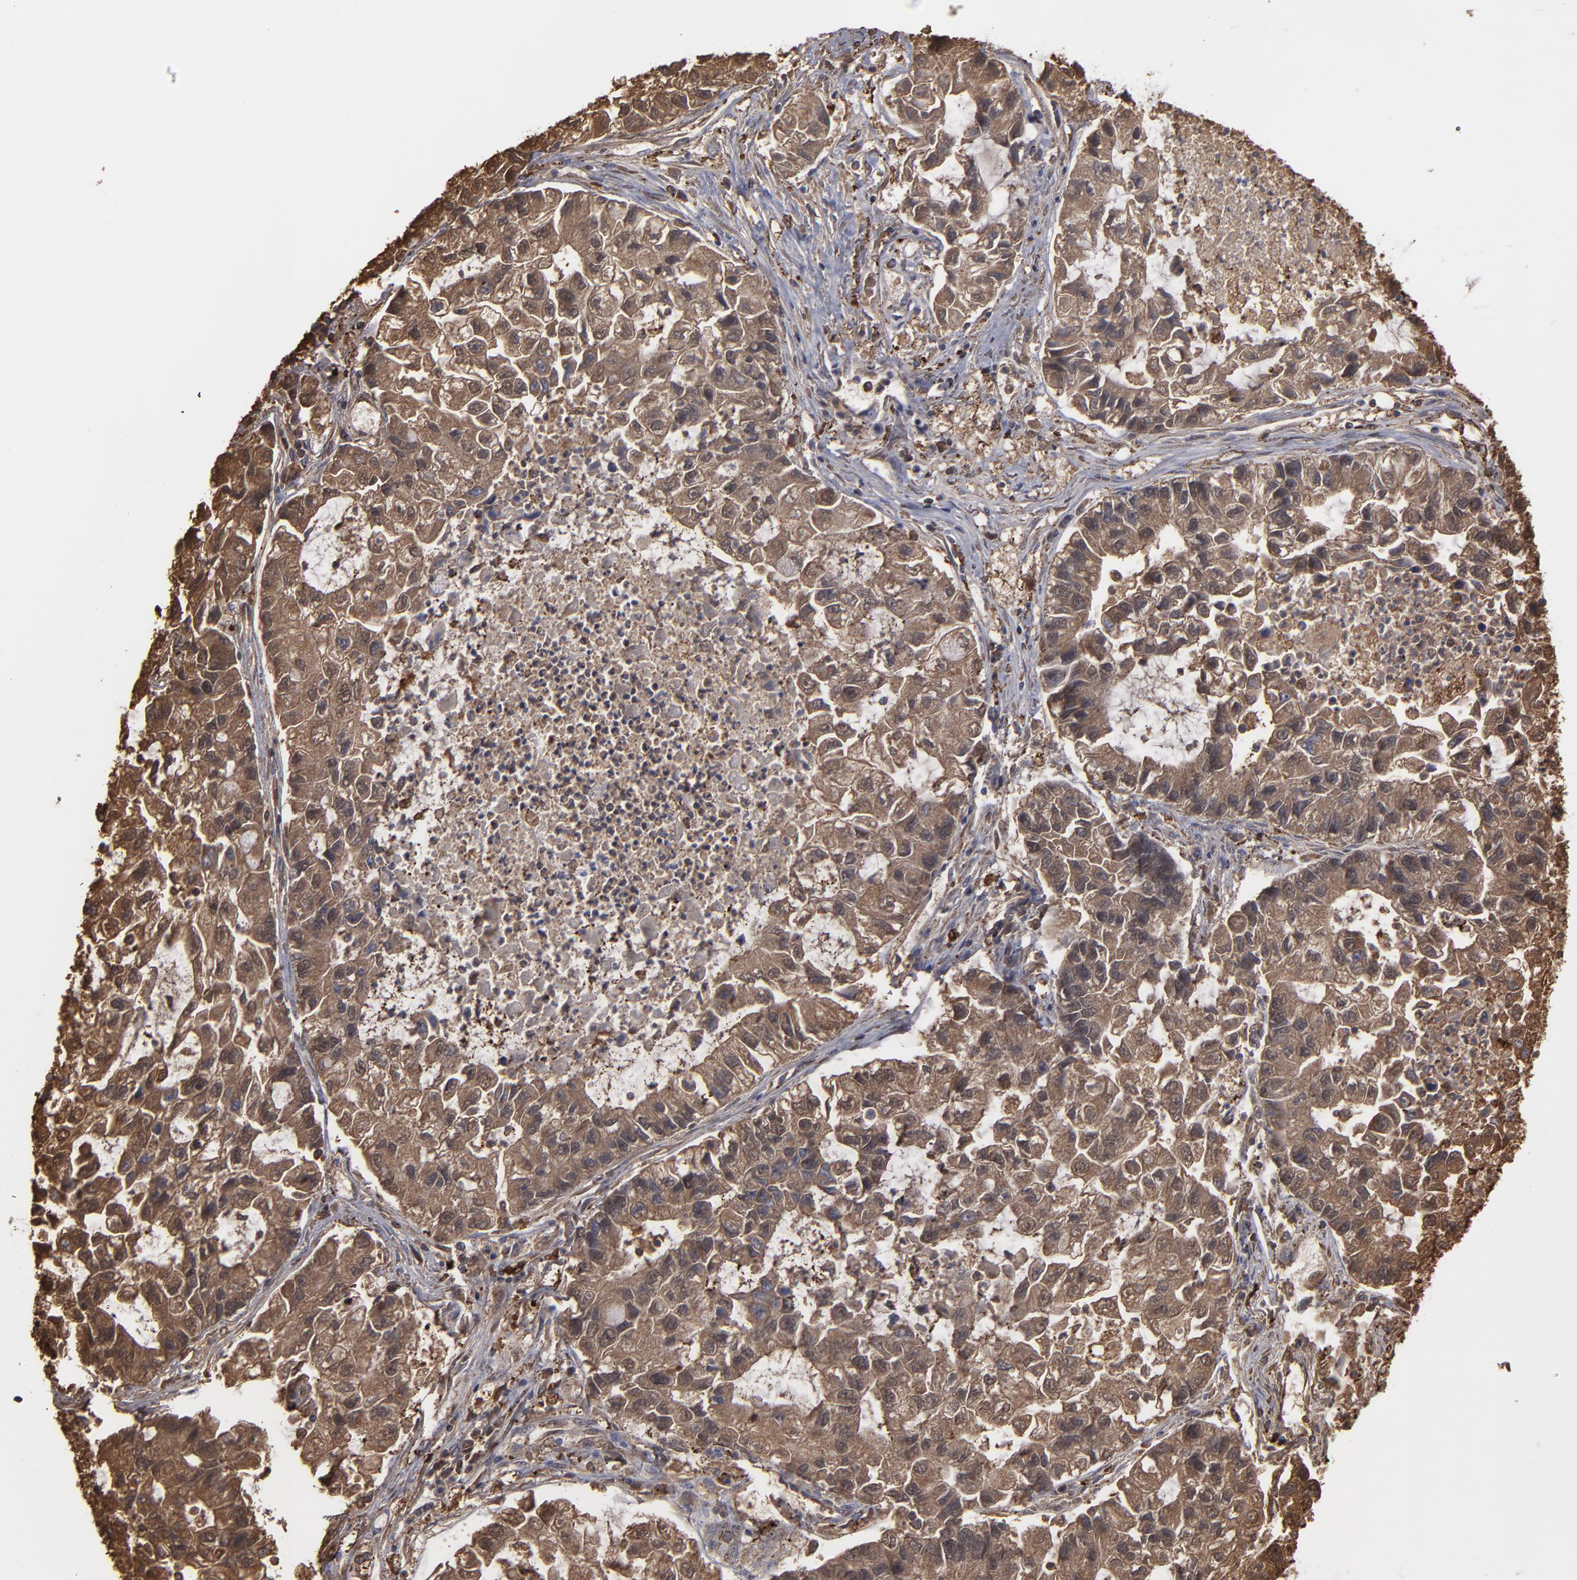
{"staining": {"intensity": "strong", "quantity": ">75%", "location": "cytoplasmic/membranous"}, "tissue": "lung cancer", "cell_type": "Tumor cells", "image_type": "cancer", "snomed": [{"axis": "morphology", "description": "Adenocarcinoma, NOS"}, {"axis": "topography", "description": "Lung"}], "caption": "Tumor cells show high levels of strong cytoplasmic/membranous positivity in about >75% of cells in human lung cancer (adenocarcinoma).", "gene": "ODC1", "patient": {"sex": "female", "age": 51}}